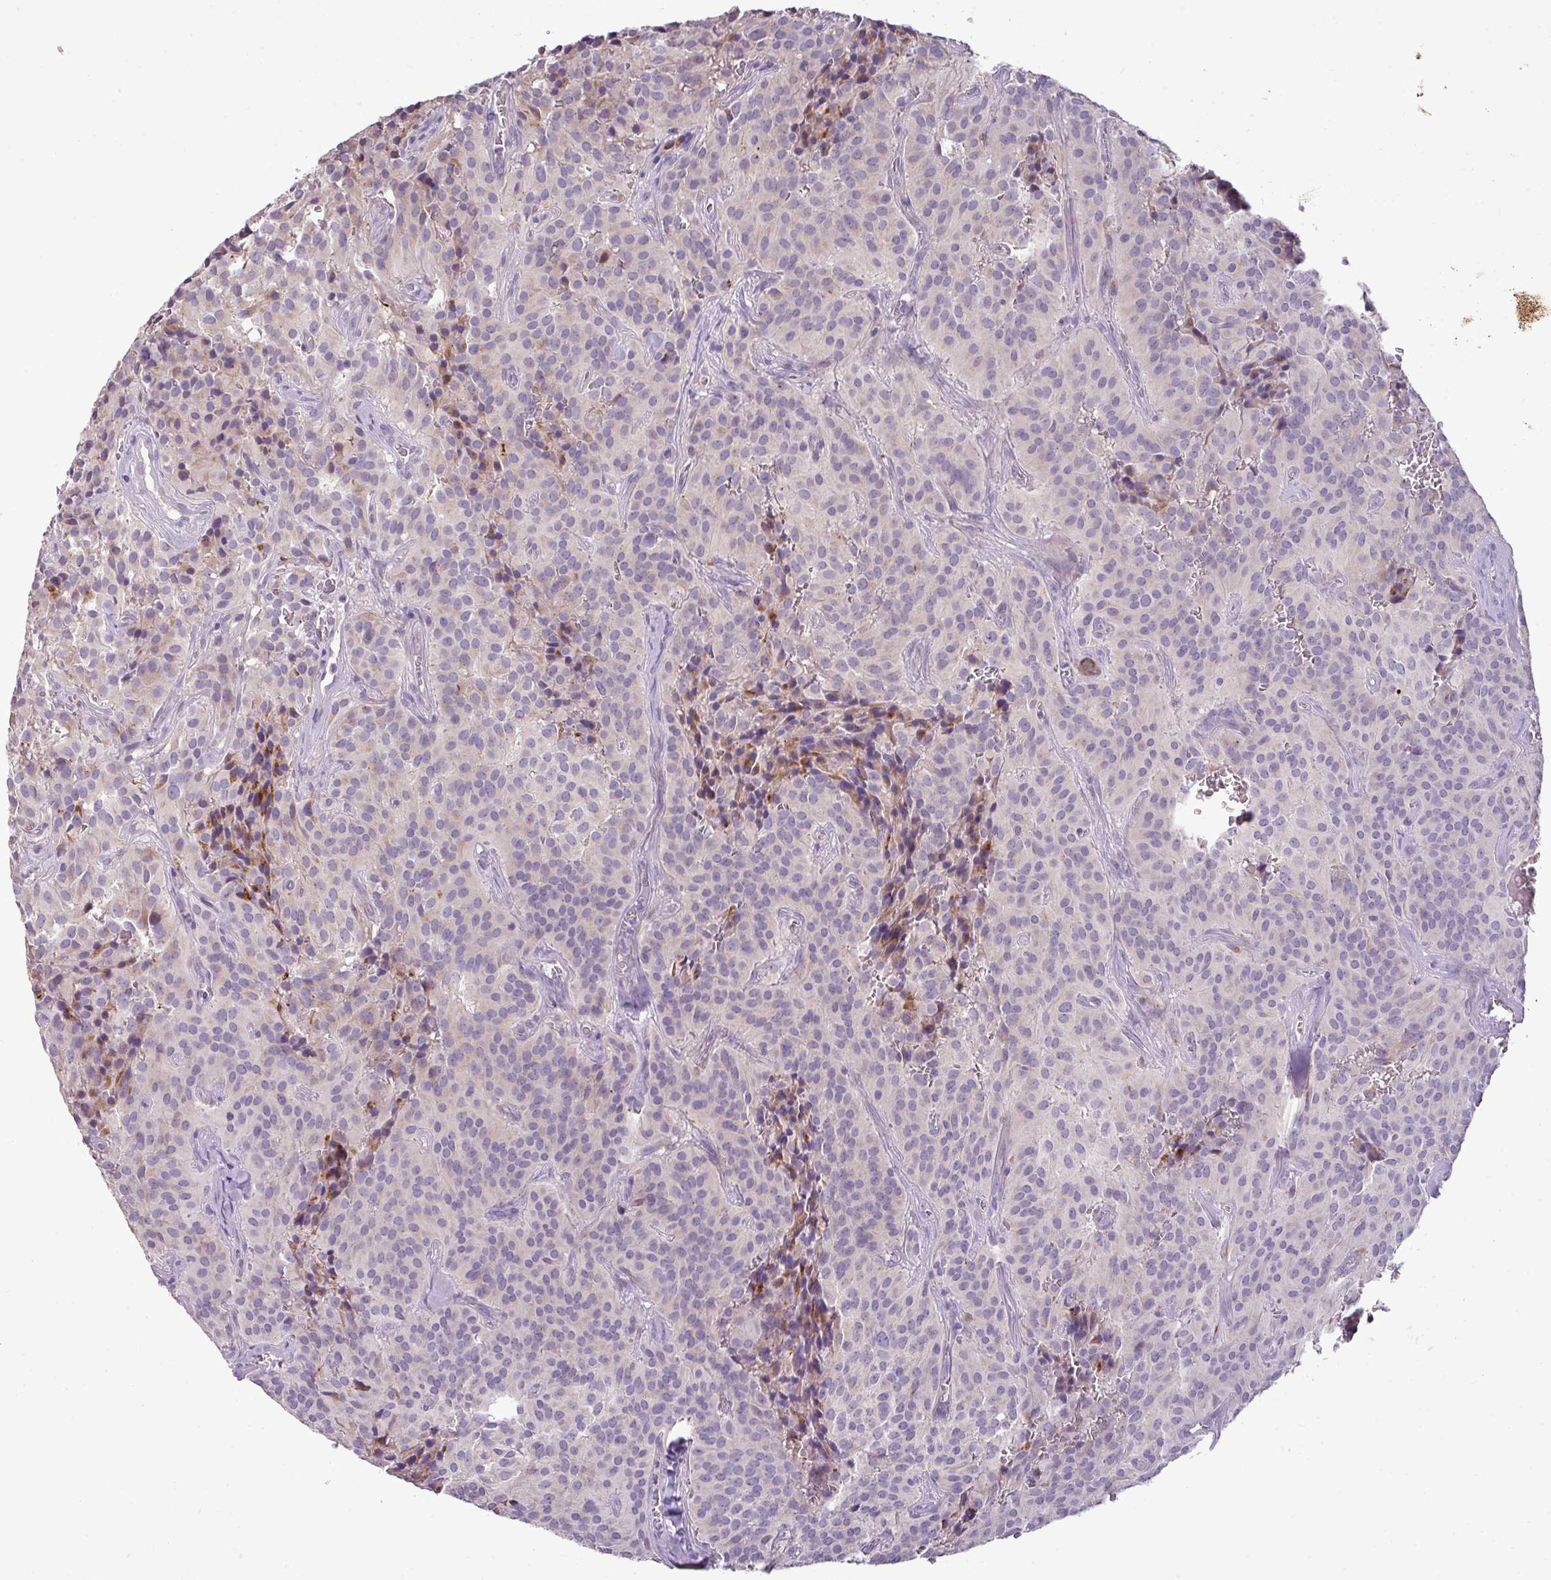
{"staining": {"intensity": "weak", "quantity": "<25%", "location": "cytoplasmic/membranous"}, "tissue": "glioma", "cell_type": "Tumor cells", "image_type": "cancer", "snomed": [{"axis": "morphology", "description": "Glioma, malignant, Low grade"}, {"axis": "topography", "description": "Brain"}], "caption": "The histopathology image shows no significant staining in tumor cells of low-grade glioma (malignant).", "gene": "BRINP2", "patient": {"sex": "male", "age": 42}}